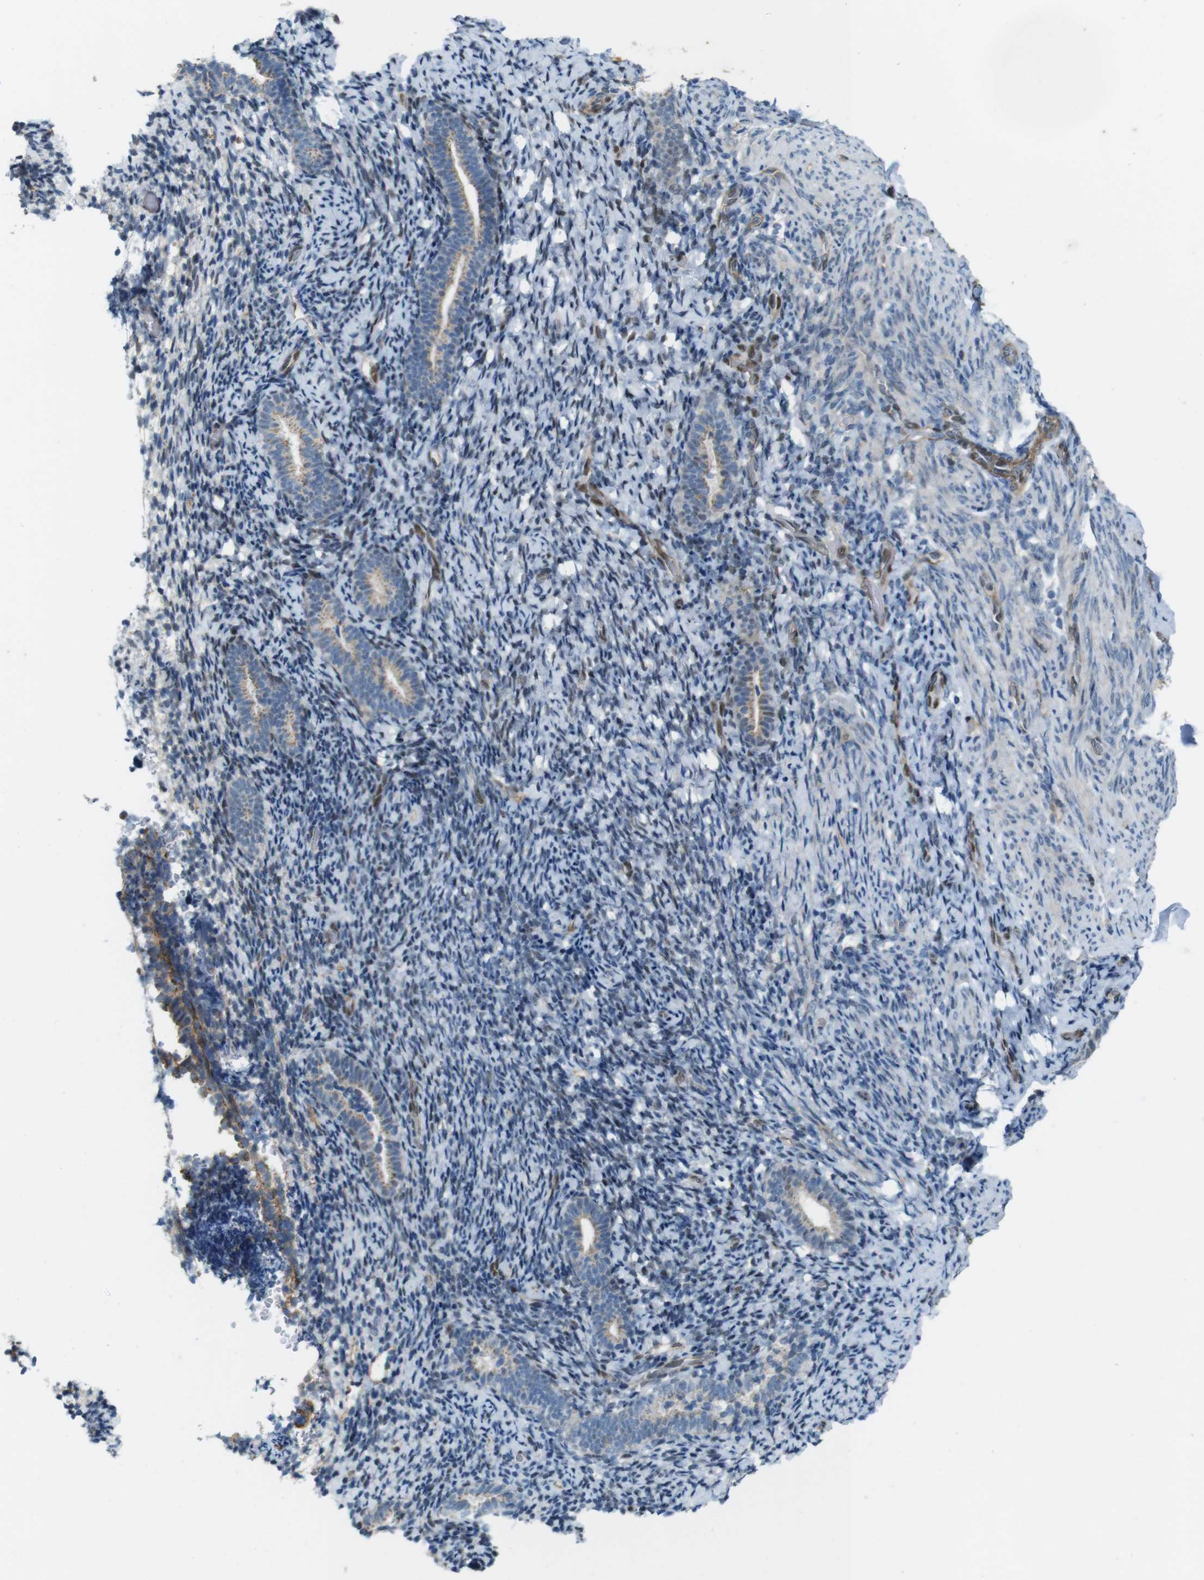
{"staining": {"intensity": "weak", "quantity": "<25%", "location": "nuclear"}, "tissue": "endometrium", "cell_type": "Cells in endometrial stroma", "image_type": "normal", "snomed": [{"axis": "morphology", "description": "Normal tissue, NOS"}, {"axis": "topography", "description": "Endometrium"}], "caption": "High magnification brightfield microscopy of unremarkable endometrium stained with DAB (3,3'-diaminobenzidine) (brown) and counterstained with hematoxylin (blue): cells in endometrial stroma show no significant positivity. (DAB immunohistochemistry visualized using brightfield microscopy, high magnification).", "gene": "SKI", "patient": {"sex": "female", "age": 51}}